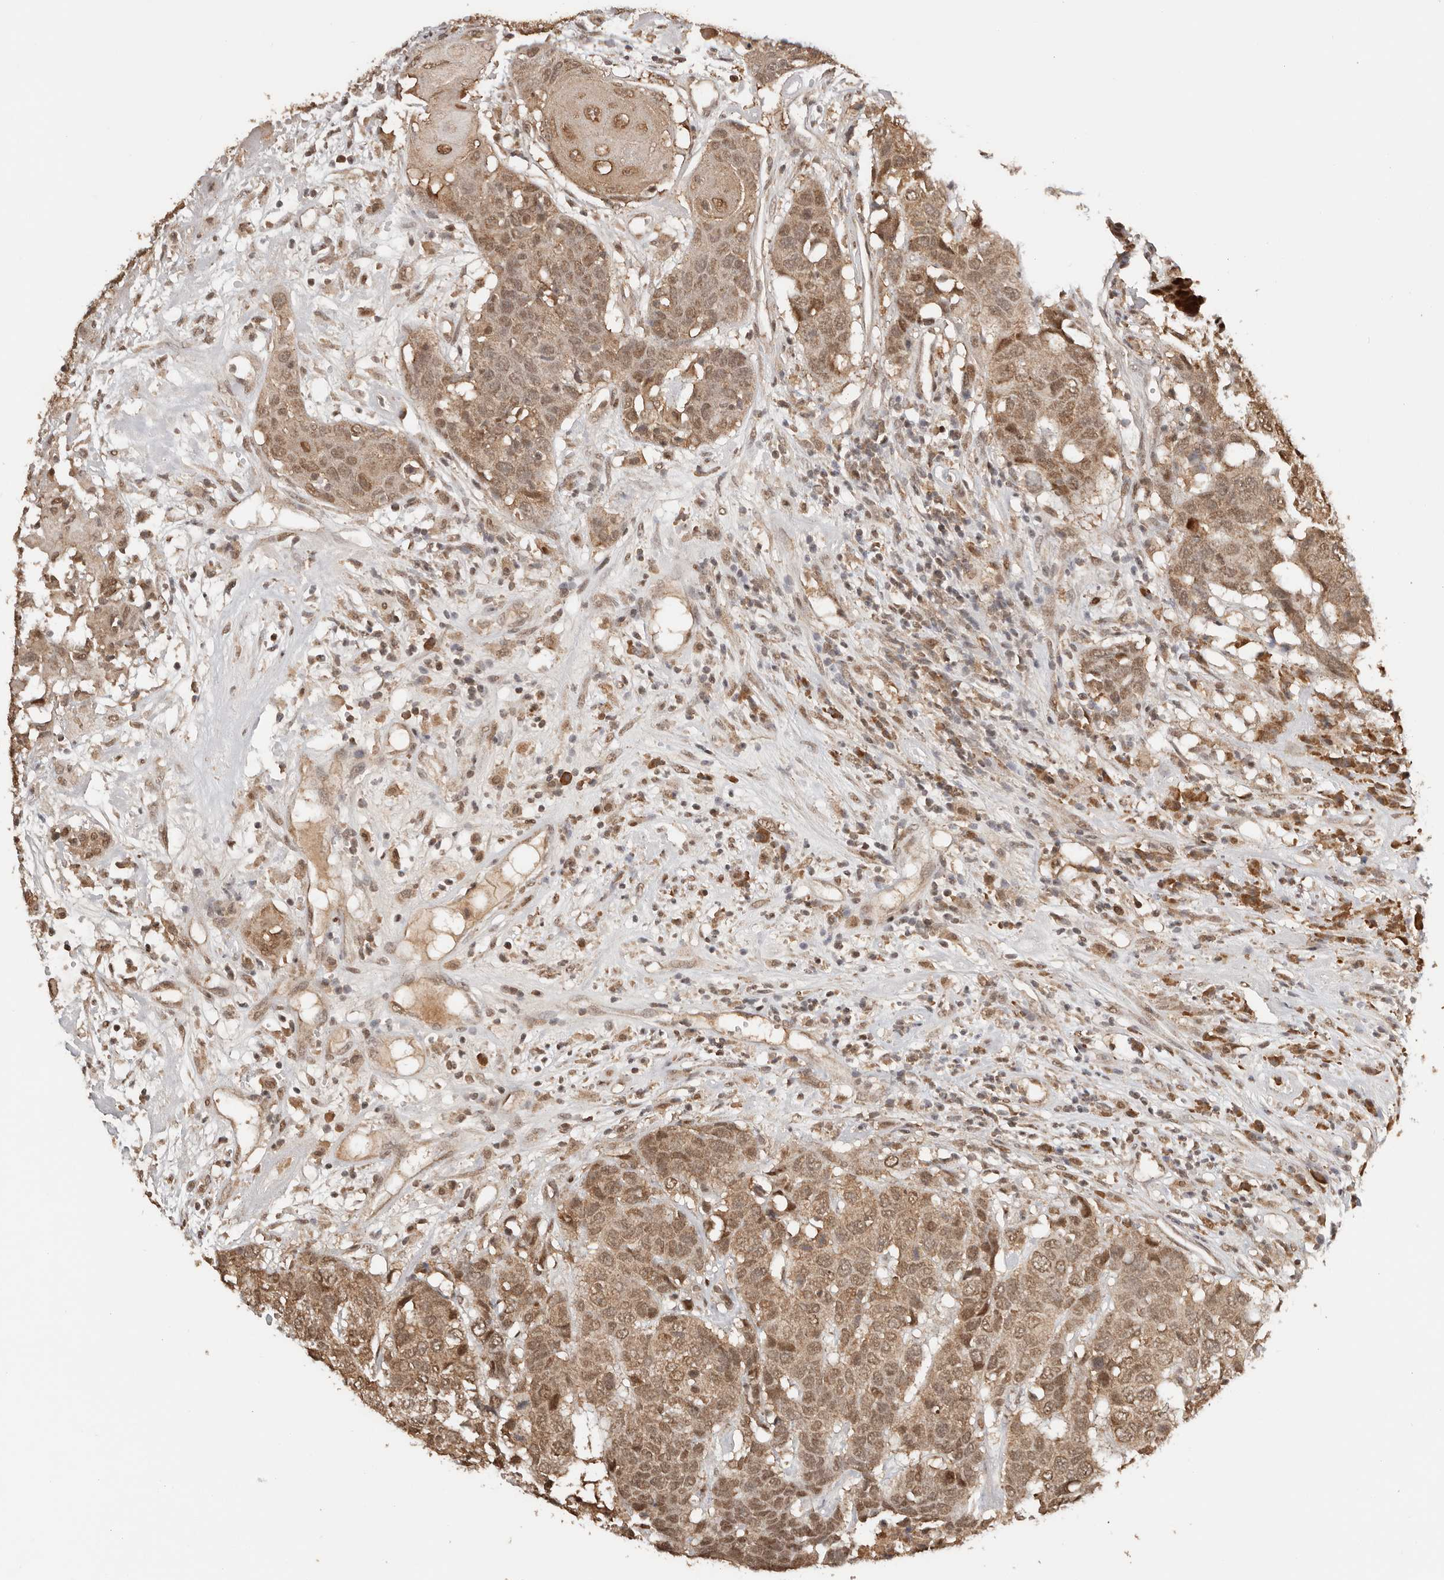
{"staining": {"intensity": "moderate", "quantity": ">75%", "location": "cytoplasmic/membranous,nuclear"}, "tissue": "head and neck cancer", "cell_type": "Tumor cells", "image_type": "cancer", "snomed": [{"axis": "morphology", "description": "Squamous cell carcinoma, NOS"}, {"axis": "topography", "description": "Head-Neck"}], "caption": "Moderate cytoplasmic/membranous and nuclear protein staining is seen in about >75% of tumor cells in head and neck cancer.", "gene": "SEC14L1", "patient": {"sex": "male", "age": 66}}